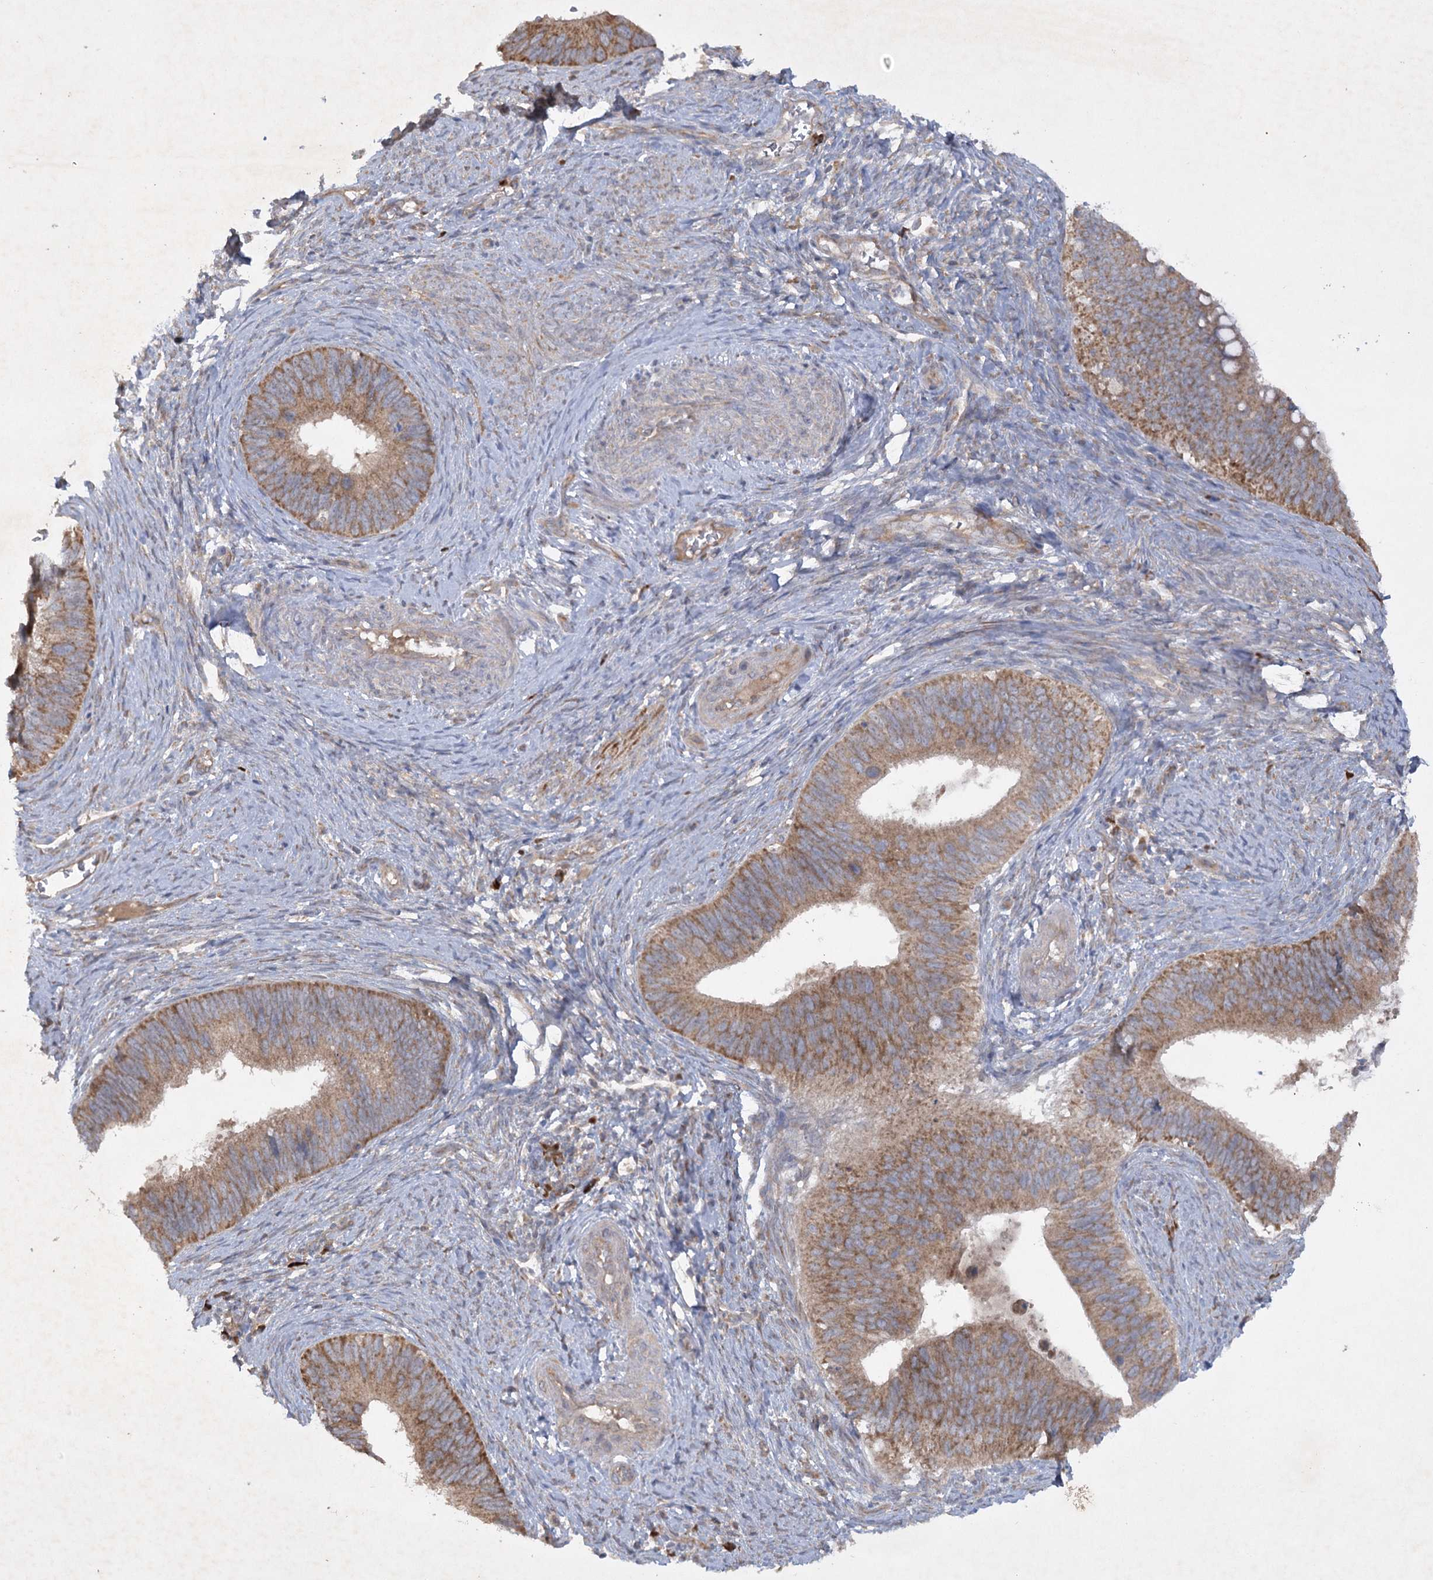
{"staining": {"intensity": "moderate", "quantity": ">75%", "location": "cytoplasmic/membranous"}, "tissue": "cervical cancer", "cell_type": "Tumor cells", "image_type": "cancer", "snomed": [{"axis": "morphology", "description": "Adenocarcinoma, NOS"}, {"axis": "topography", "description": "Cervix"}], "caption": "A histopathology image of human cervical adenocarcinoma stained for a protein exhibits moderate cytoplasmic/membranous brown staining in tumor cells.", "gene": "TRAF3IP1", "patient": {"sex": "female", "age": 42}}